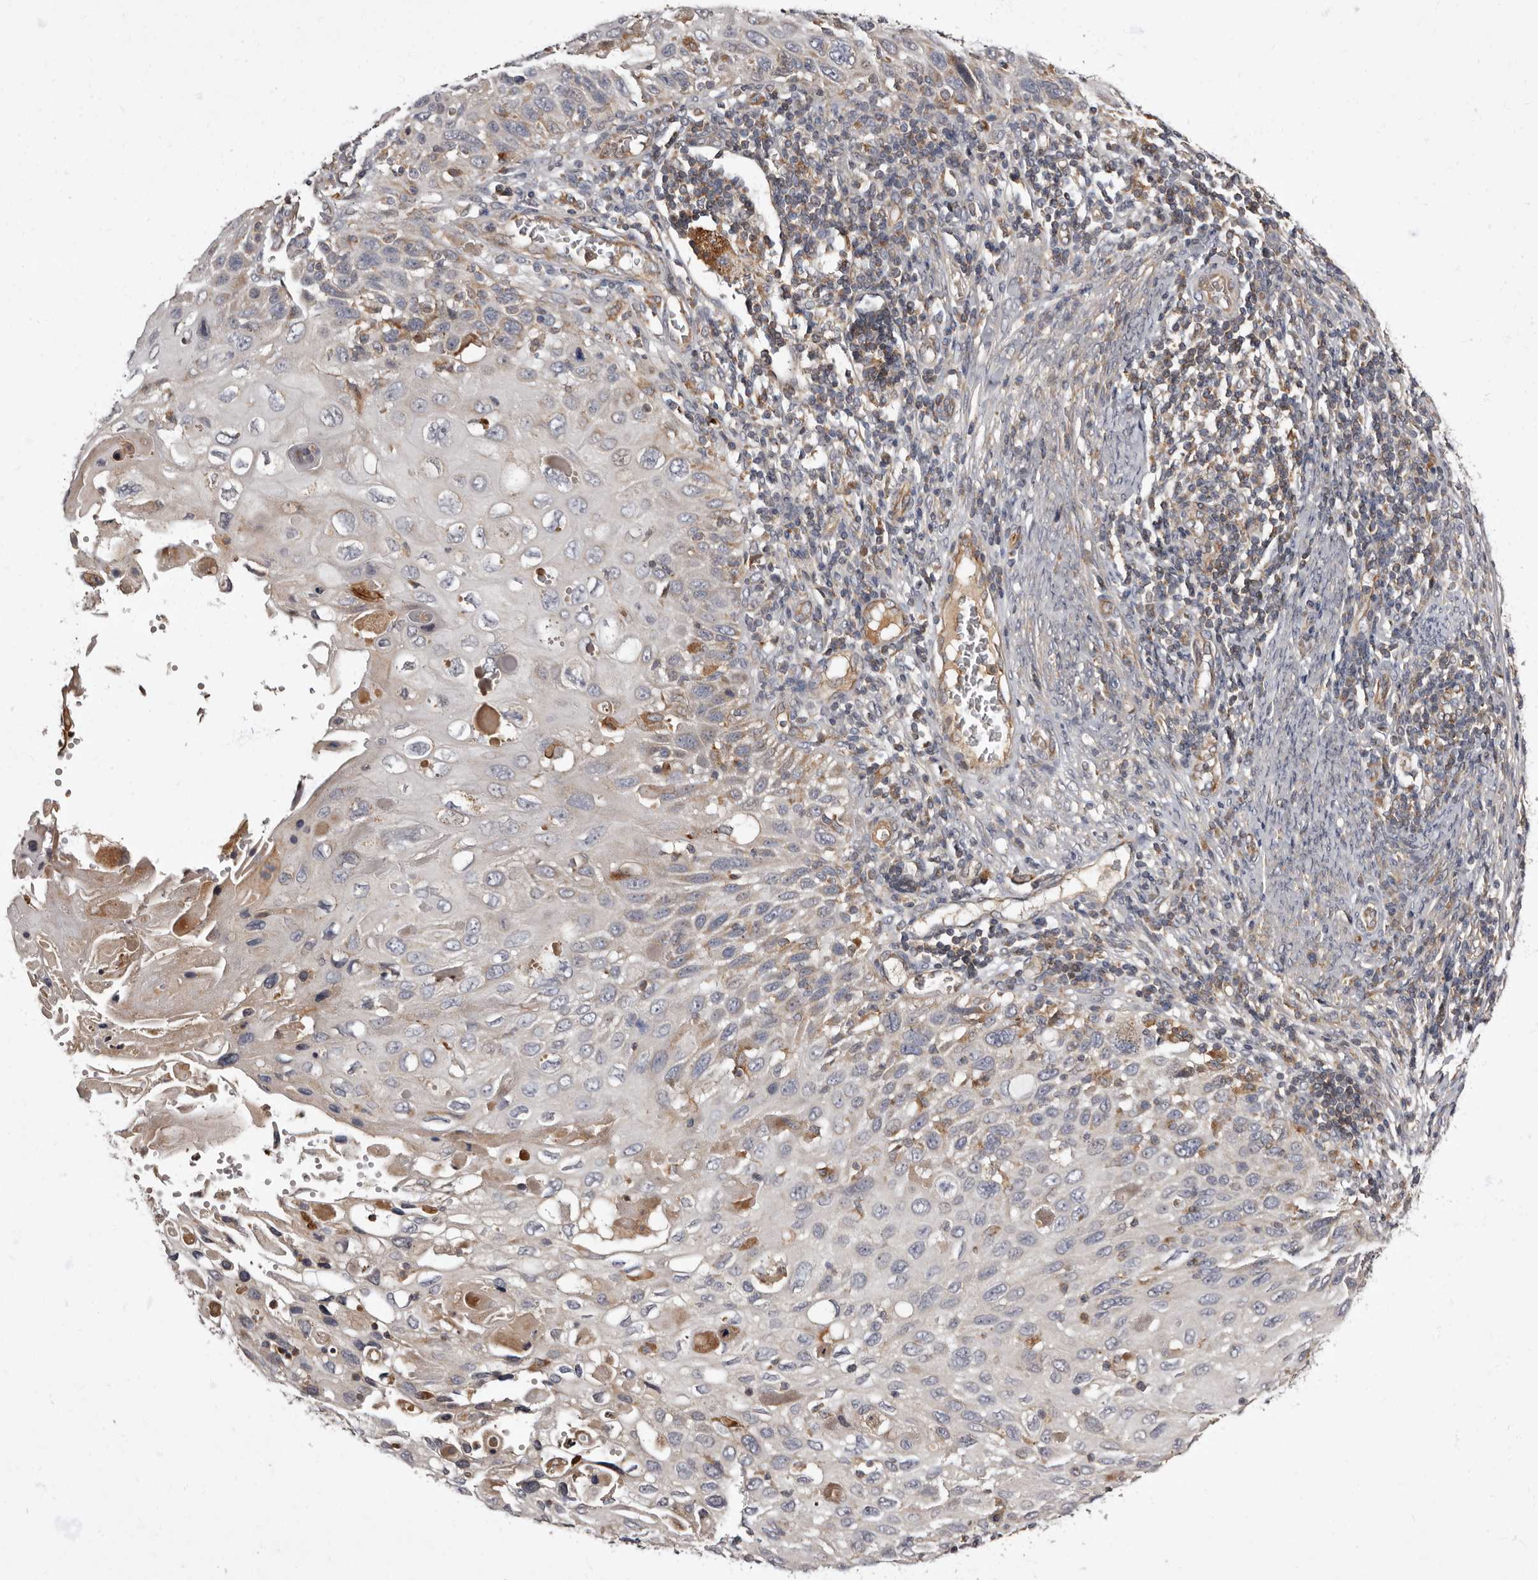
{"staining": {"intensity": "weak", "quantity": "<25%", "location": "cytoplasmic/membranous"}, "tissue": "cervical cancer", "cell_type": "Tumor cells", "image_type": "cancer", "snomed": [{"axis": "morphology", "description": "Squamous cell carcinoma, NOS"}, {"axis": "topography", "description": "Cervix"}], "caption": "Human cervical cancer stained for a protein using immunohistochemistry shows no positivity in tumor cells.", "gene": "ADCY2", "patient": {"sex": "female", "age": 70}}